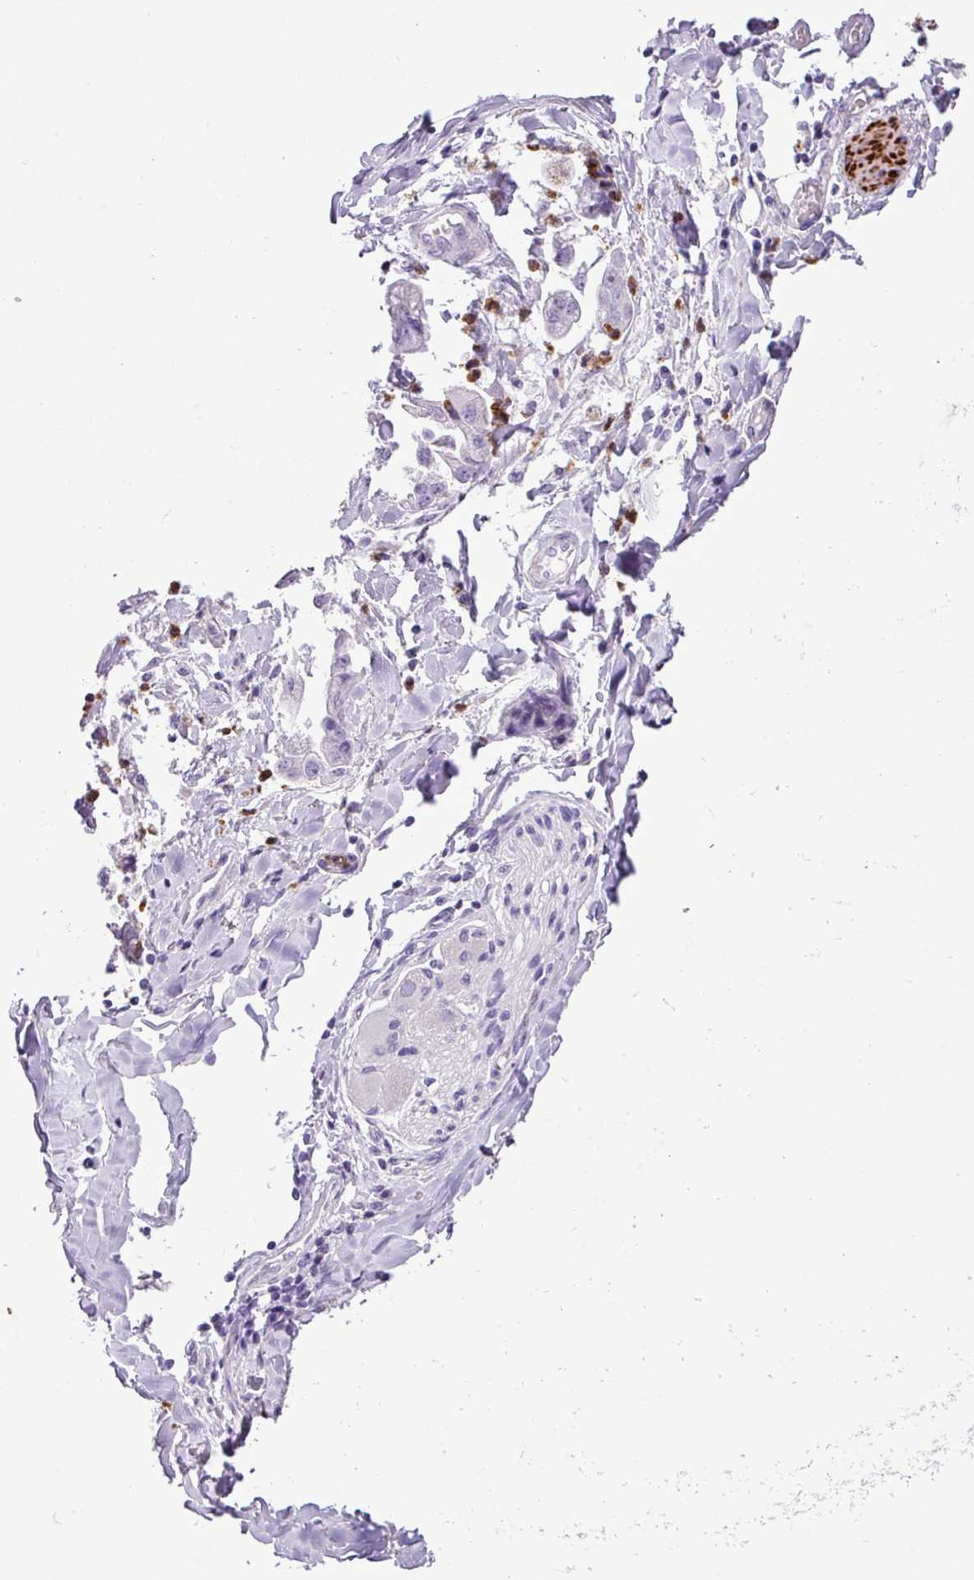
{"staining": {"intensity": "negative", "quantity": "none", "location": "none"}, "tissue": "stomach cancer", "cell_type": "Tumor cells", "image_type": "cancer", "snomed": [{"axis": "morphology", "description": "Adenocarcinoma, NOS"}, {"axis": "topography", "description": "Stomach"}], "caption": "An IHC histopathology image of stomach cancer is shown. There is no staining in tumor cells of stomach cancer.", "gene": "ZSCAN5A", "patient": {"sex": "male", "age": 62}}